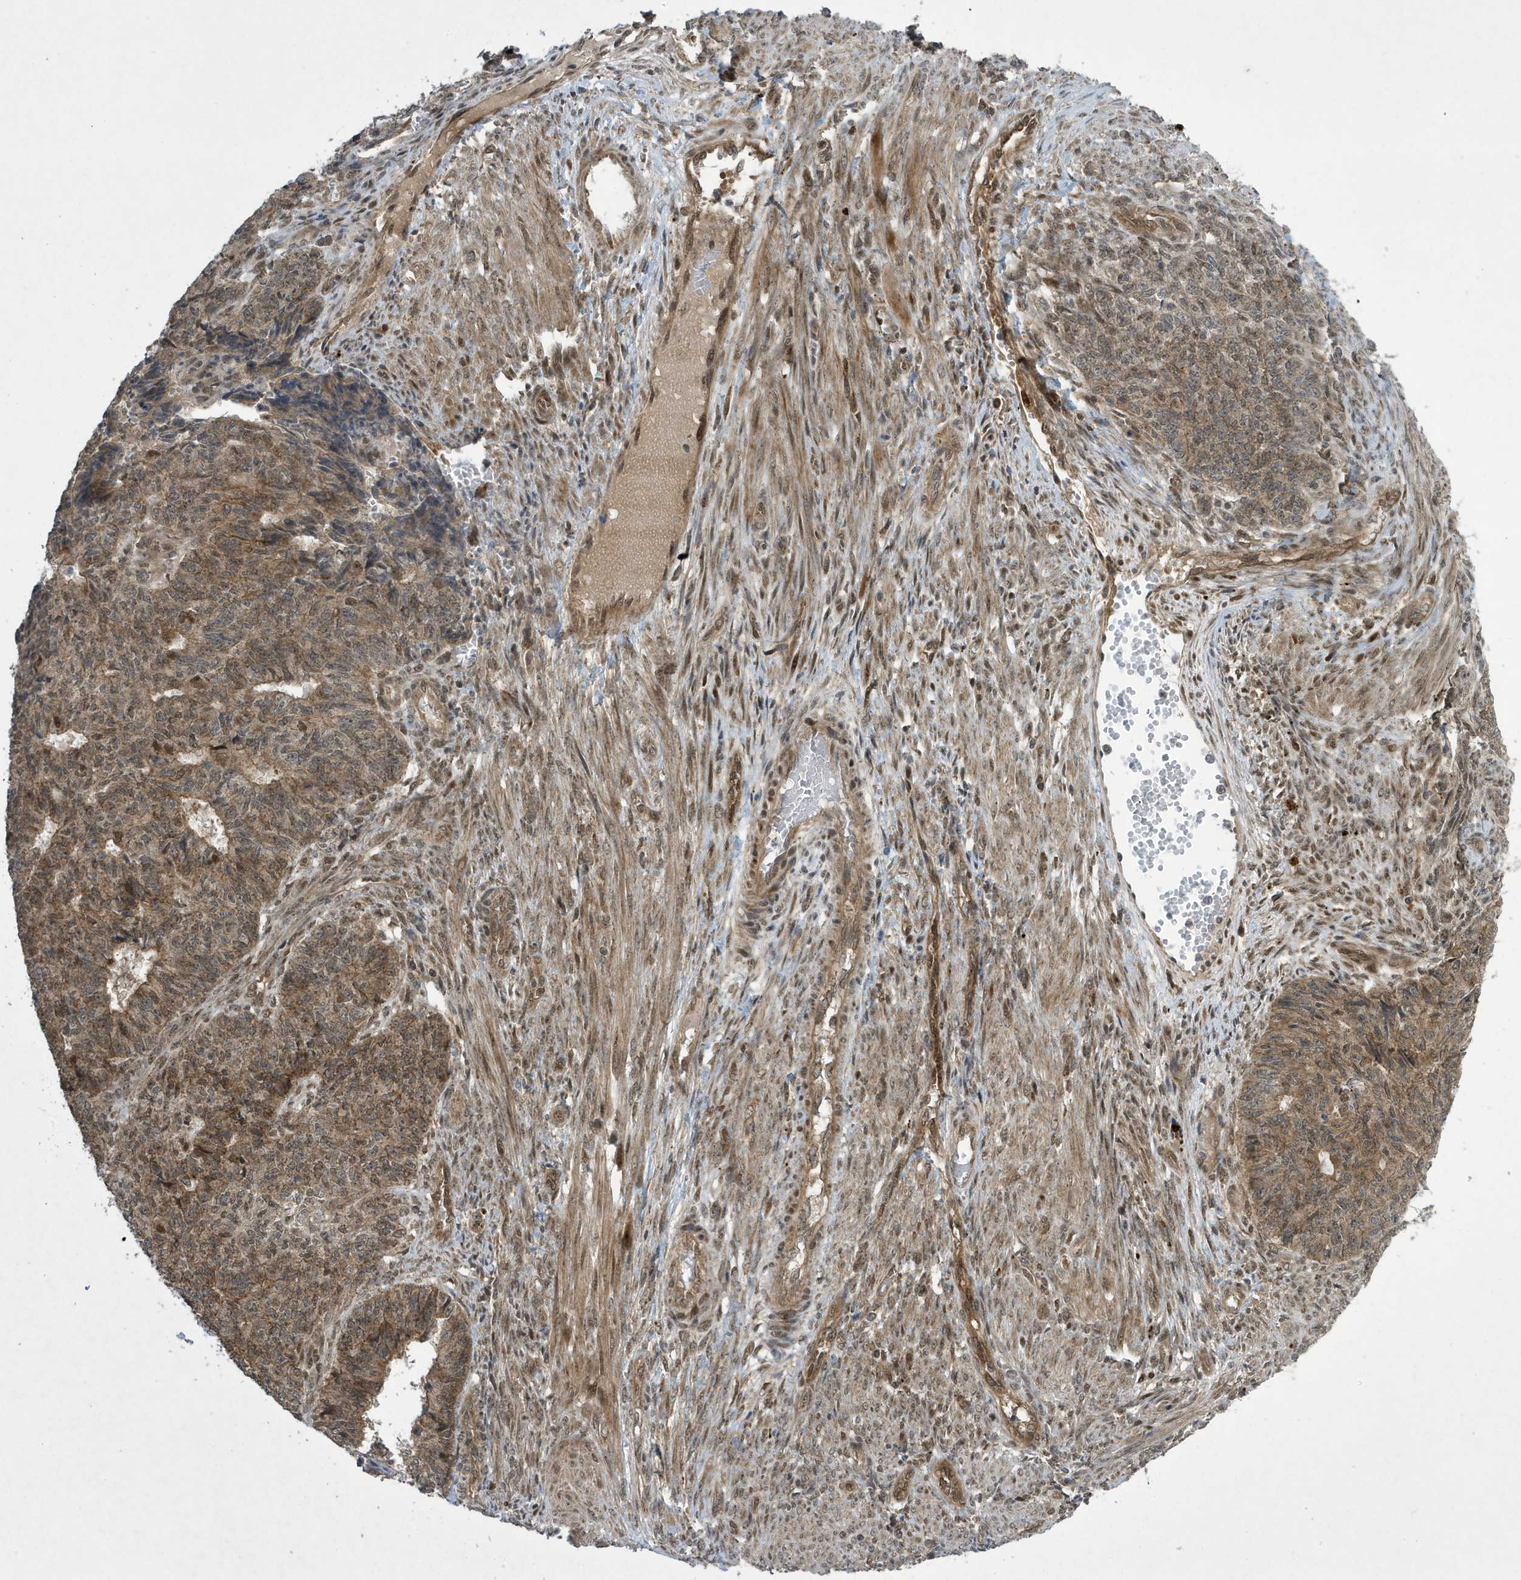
{"staining": {"intensity": "moderate", "quantity": ">75%", "location": "cytoplasmic/membranous,nuclear"}, "tissue": "endometrial cancer", "cell_type": "Tumor cells", "image_type": "cancer", "snomed": [{"axis": "morphology", "description": "Adenocarcinoma, NOS"}, {"axis": "topography", "description": "Endometrium"}], "caption": "Human endometrial cancer stained with a brown dye shows moderate cytoplasmic/membranous and nuclear positive staining in about >75% of tumor cells.", "gene": "NCOA7", "patient": {"sex": "female", "age": 32}}